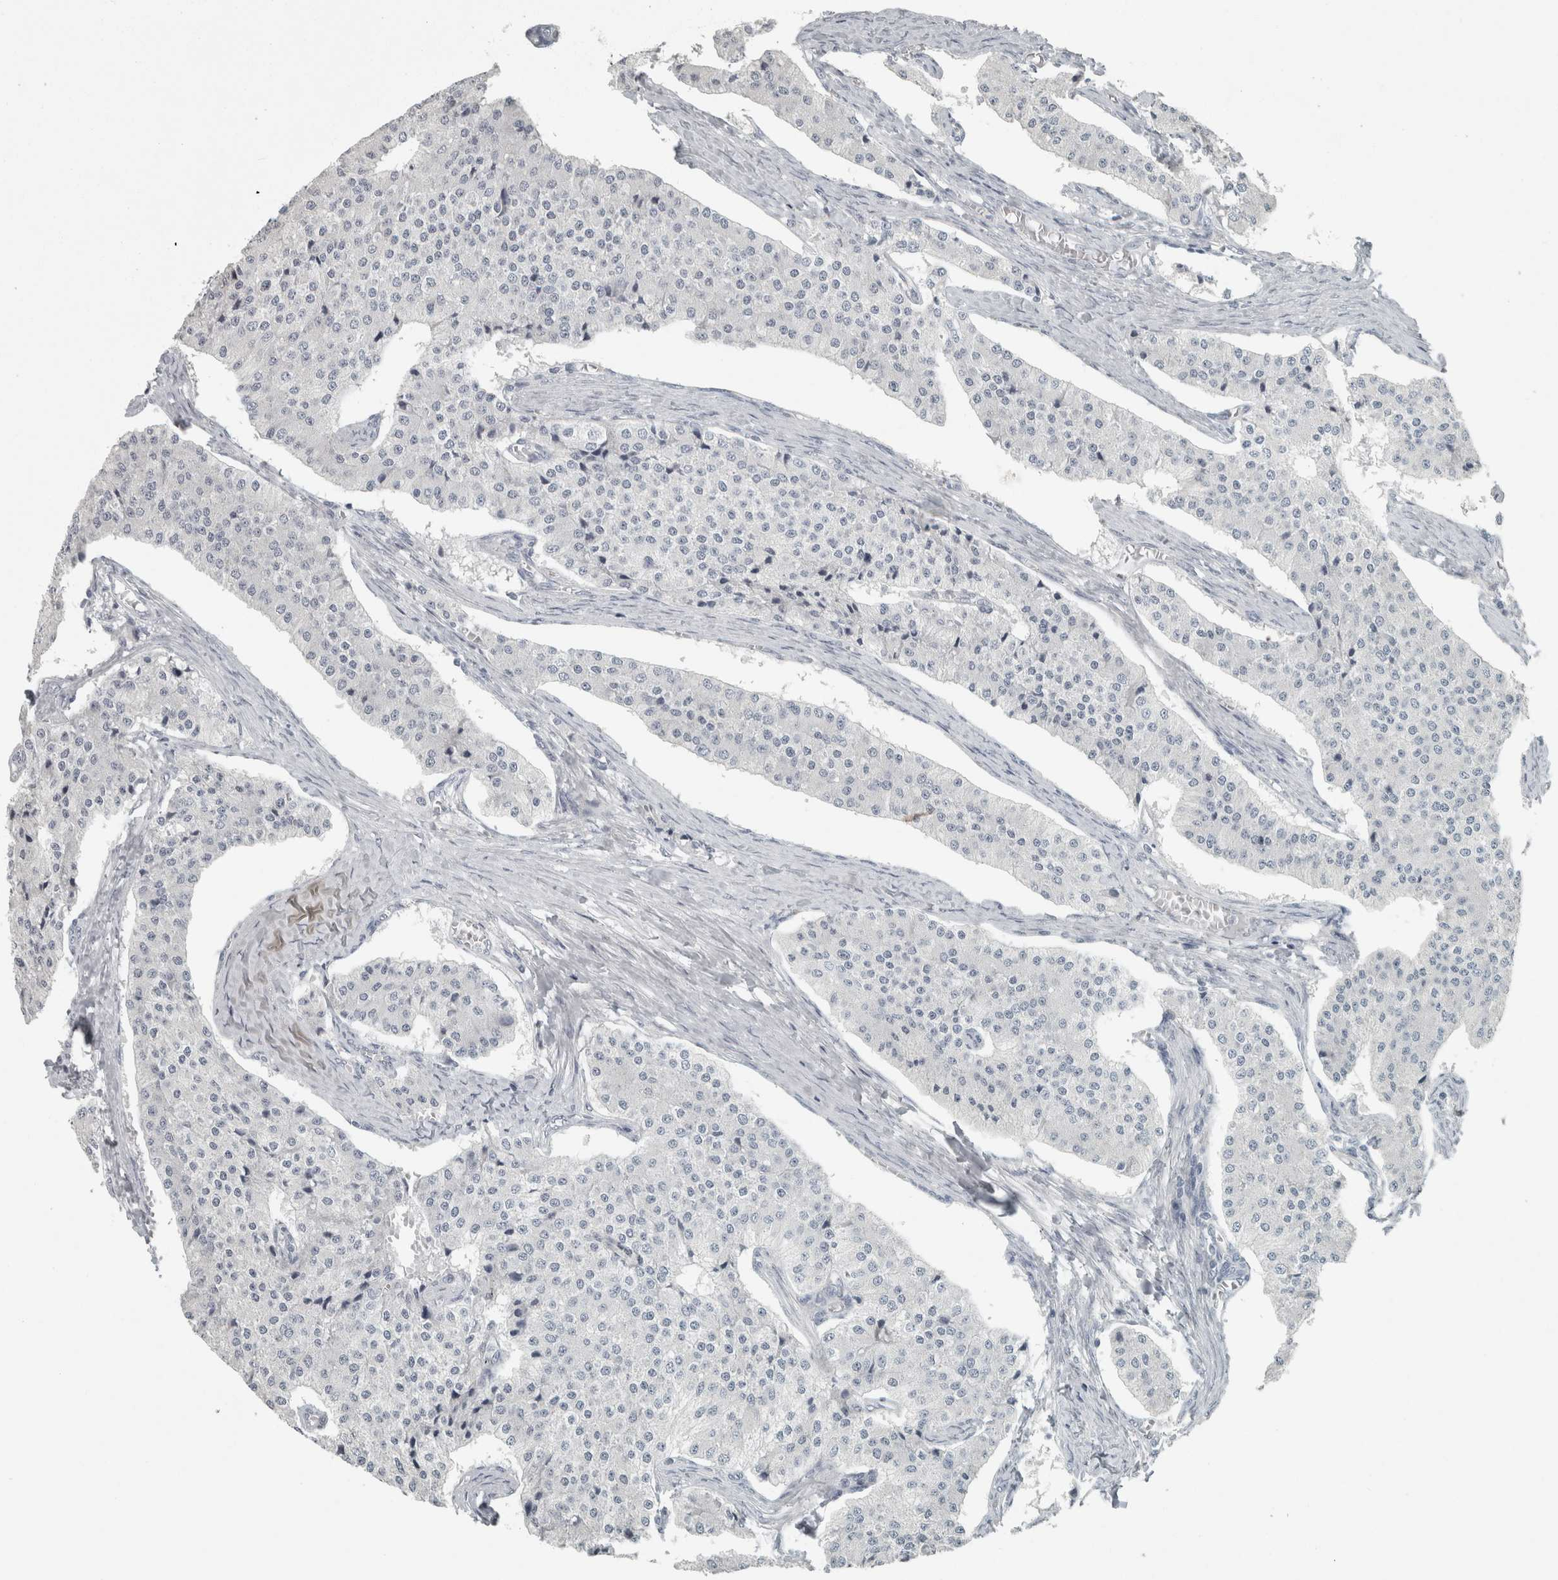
{"staining": {"intensity": "negative", "quantity": "none", "location": "none"}, "tissue": "carcinoid", "cell_type": "Tumor cells", "image_type": "cancer", "snomed": [{"axis": "morphology", "description": "Carcinoid, malignant, NOS"}, {"axis": "topography", "description": "Colon"}], "caption": "IHC of carcinoid (malignant) shows no positivity in tumor cells. The staining was performed using DAB (3,3'-diaminobenzidine) to visualize the protein expression in brown, while the nuclei were stained in blue with hematoxylin (Magnification: 20x).", "gene": "KIF1C", "patient": {"sex": "female", "age": 52}}